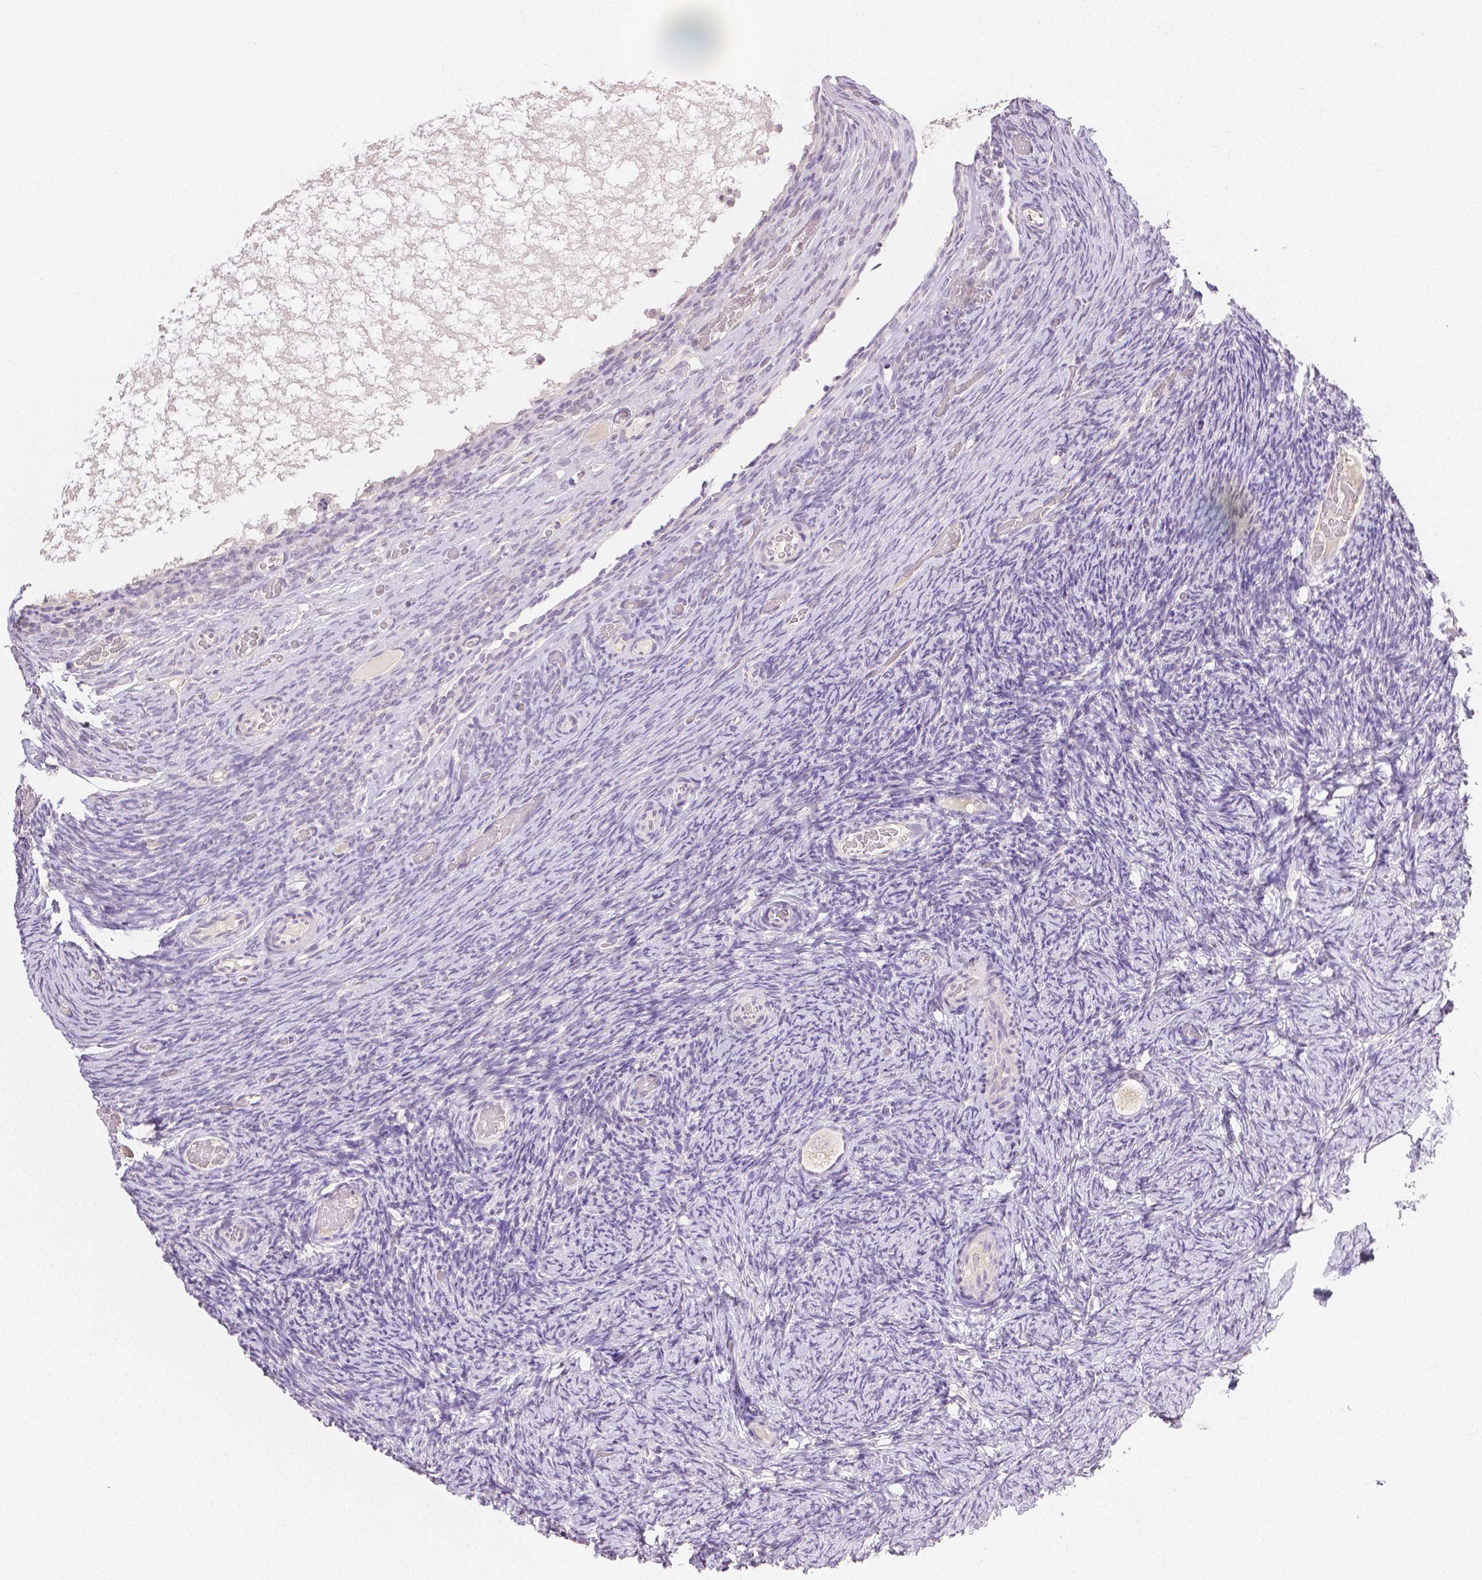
{"staining": {"intensity": "weak", "quantity": "<25%", "location": "cytoplasmic/membranous"}, "tissue": "ovary", "cell_type": "Follicle cells", "image_type": "normal", "snomed": [{"axis": "morphology", "description": "Normal tissue, NOS"}, {"axis": "topography", "description": "Ovary"}], "caption": "This is an IHC histopathology image of normal ovary. There is no positivity in follicle cells.", "gene": "TGM1", "patient": {"sex": "female", "age": 34}}